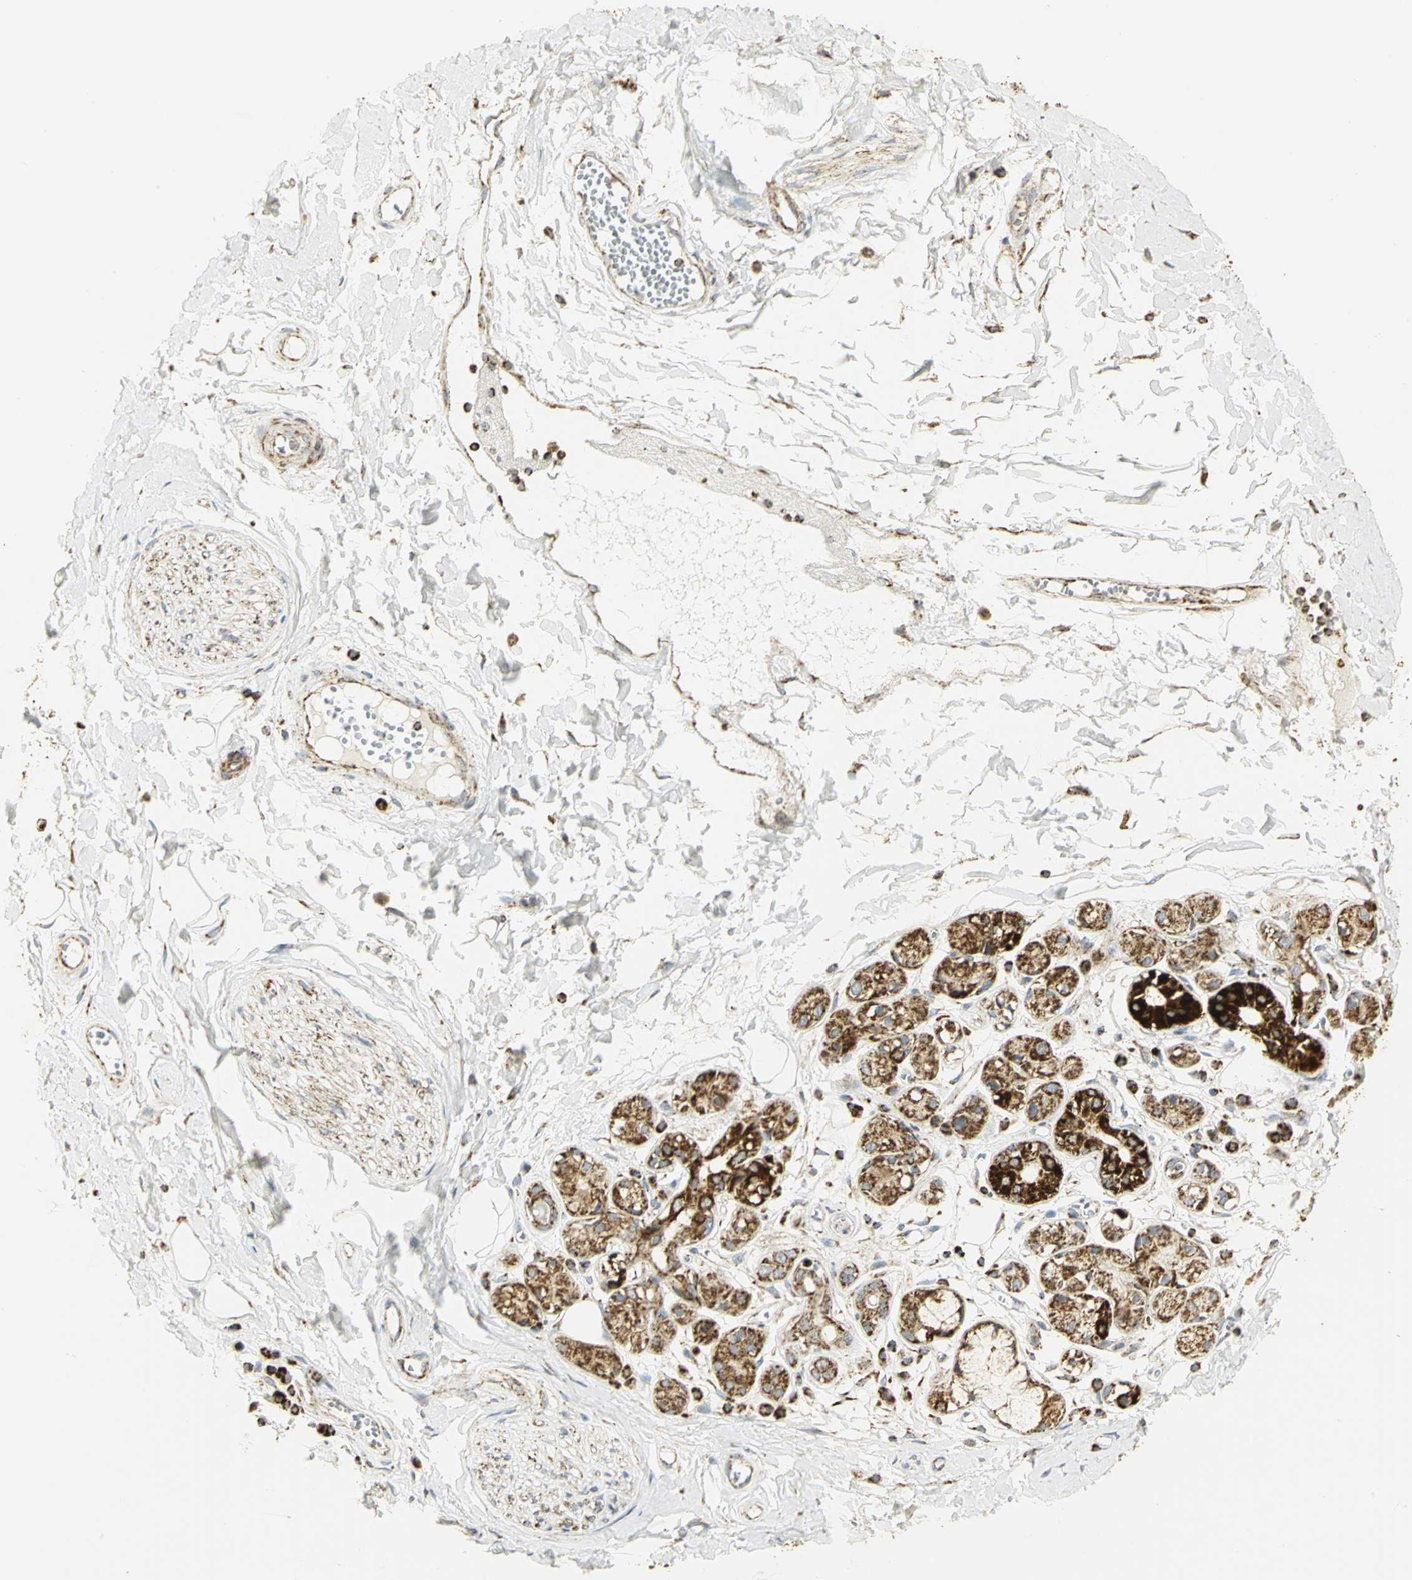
{"staining": {"intensity": "strong", "quantity": ">75%", "location": "cytoplasmic/membranous"}, "tissue": "adipose tissue", "cell_type": "Adipocytes", "image_type": "normal", "snomed": [{"axis": "morphology", "description": "Normal tissue, NOS"}, {"axis": "morphology", "description": "Inflammation, NOS"}, {"axis": "topography", "description": "Salivary gland"}, {"axis": "topography", "description": "Peripheral nerve tissue"}], "caption": "The image exhibits staining of unremarkable adipose tissue, revealing strong cytoplasmic/membranous protein expression (brown color) within adipocytes.", "gene": "VDAC1", "patient": {"sex": "female", "age": 75}}